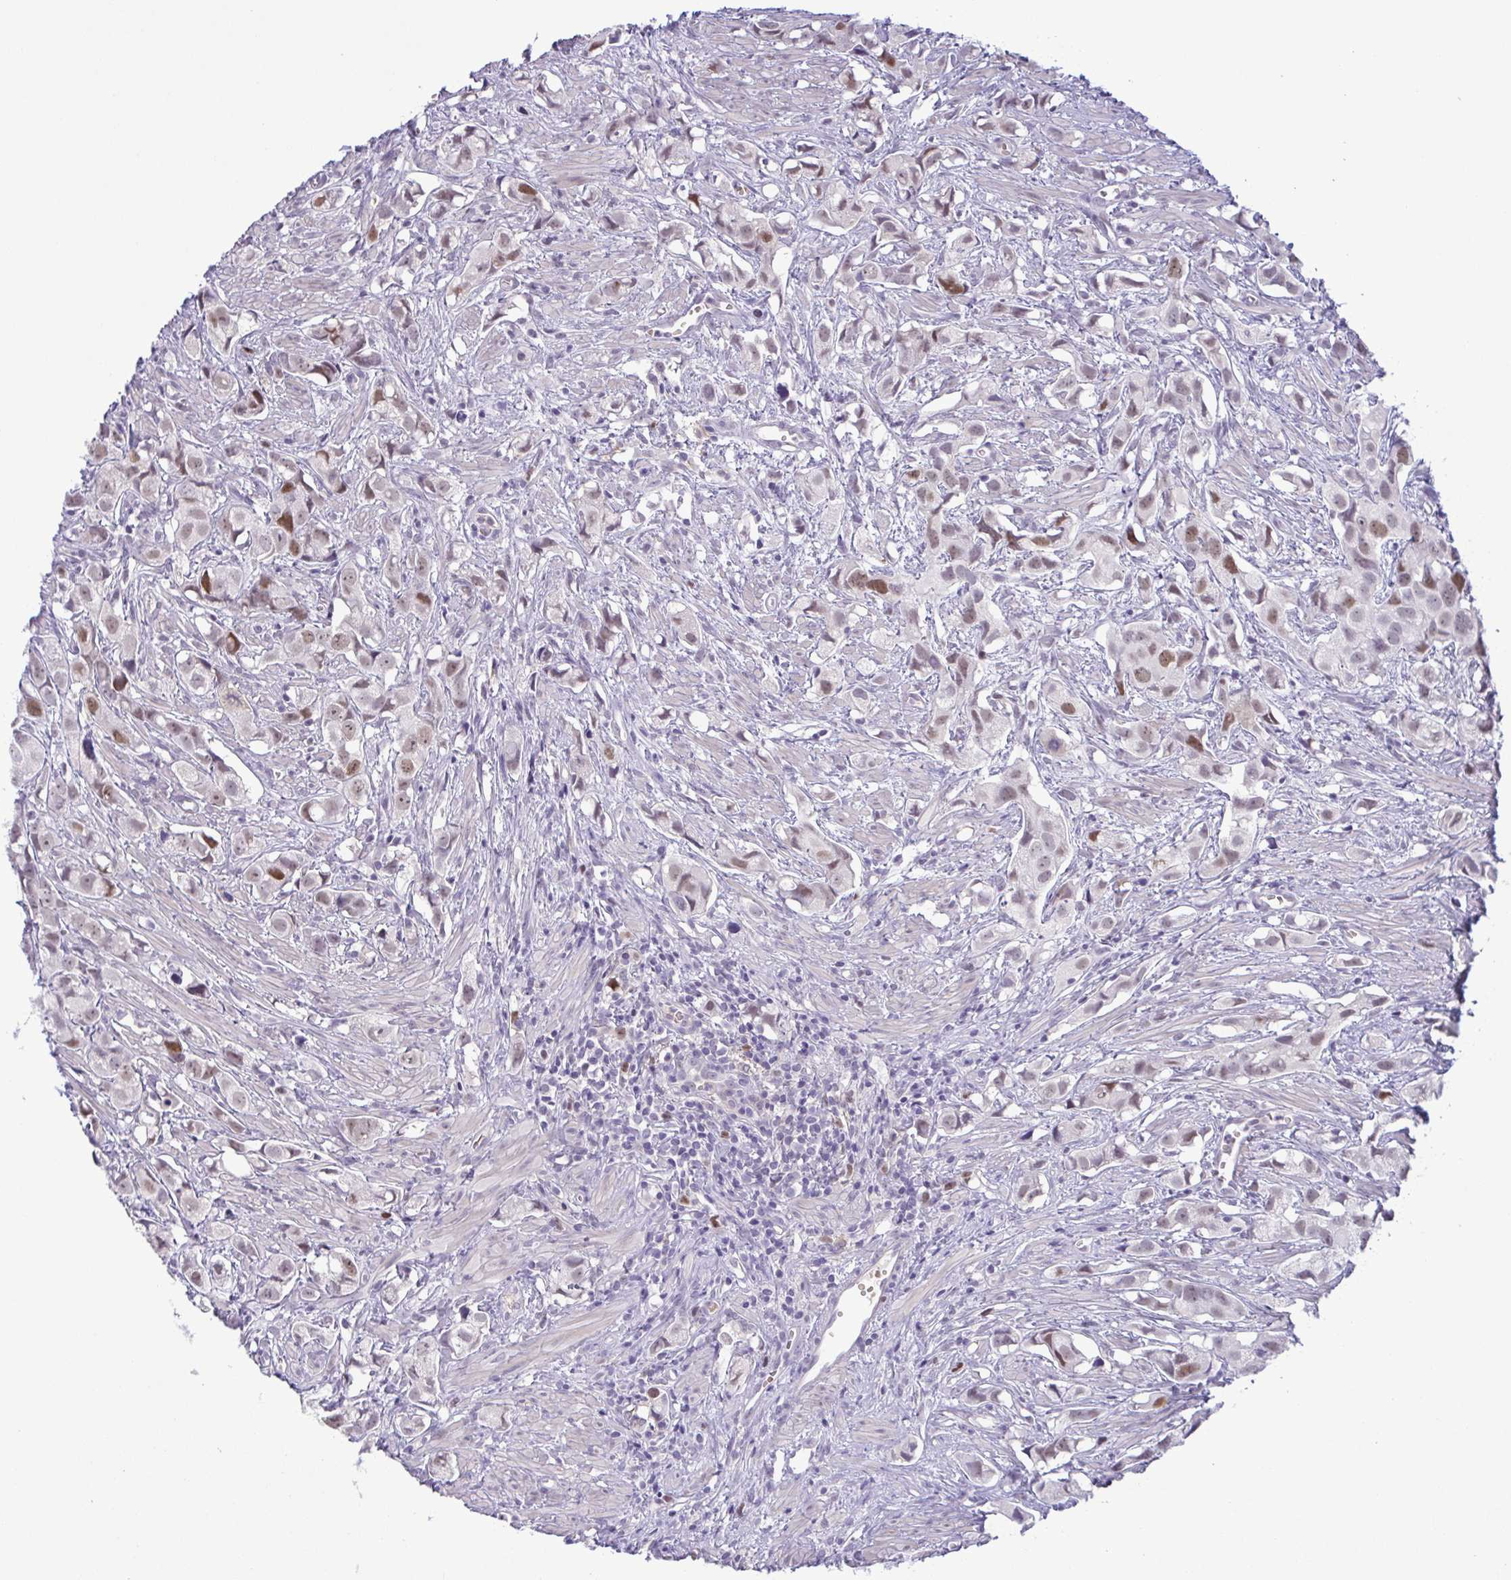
{"staining": {"intensity": "moderate", "quantity": "25%-75%", "location": "nuclear"}, "tissue": "prostate cancer", "cell_type": "Tumor cells", "image_type": "cancer", "snomed": [{"axis": "morphology", "description": "Adenocarcinoma, High grade"}, {"axis": "topography", "description": "Prostate"}], "caption": "Tumor cells demonstrate medium levels of moderate nuclear staining in about 25%-75% of cells in prostate high-grade adenocarcinoma. The protein of interest is stained brown, and the nuclei are stained in blue (DAB (3,3'-diaminobenzidine) IHC with brightfield microscopy, high magnification).", "gene": "TIPIN", "patient": {"sex": "male", "age": 58}}